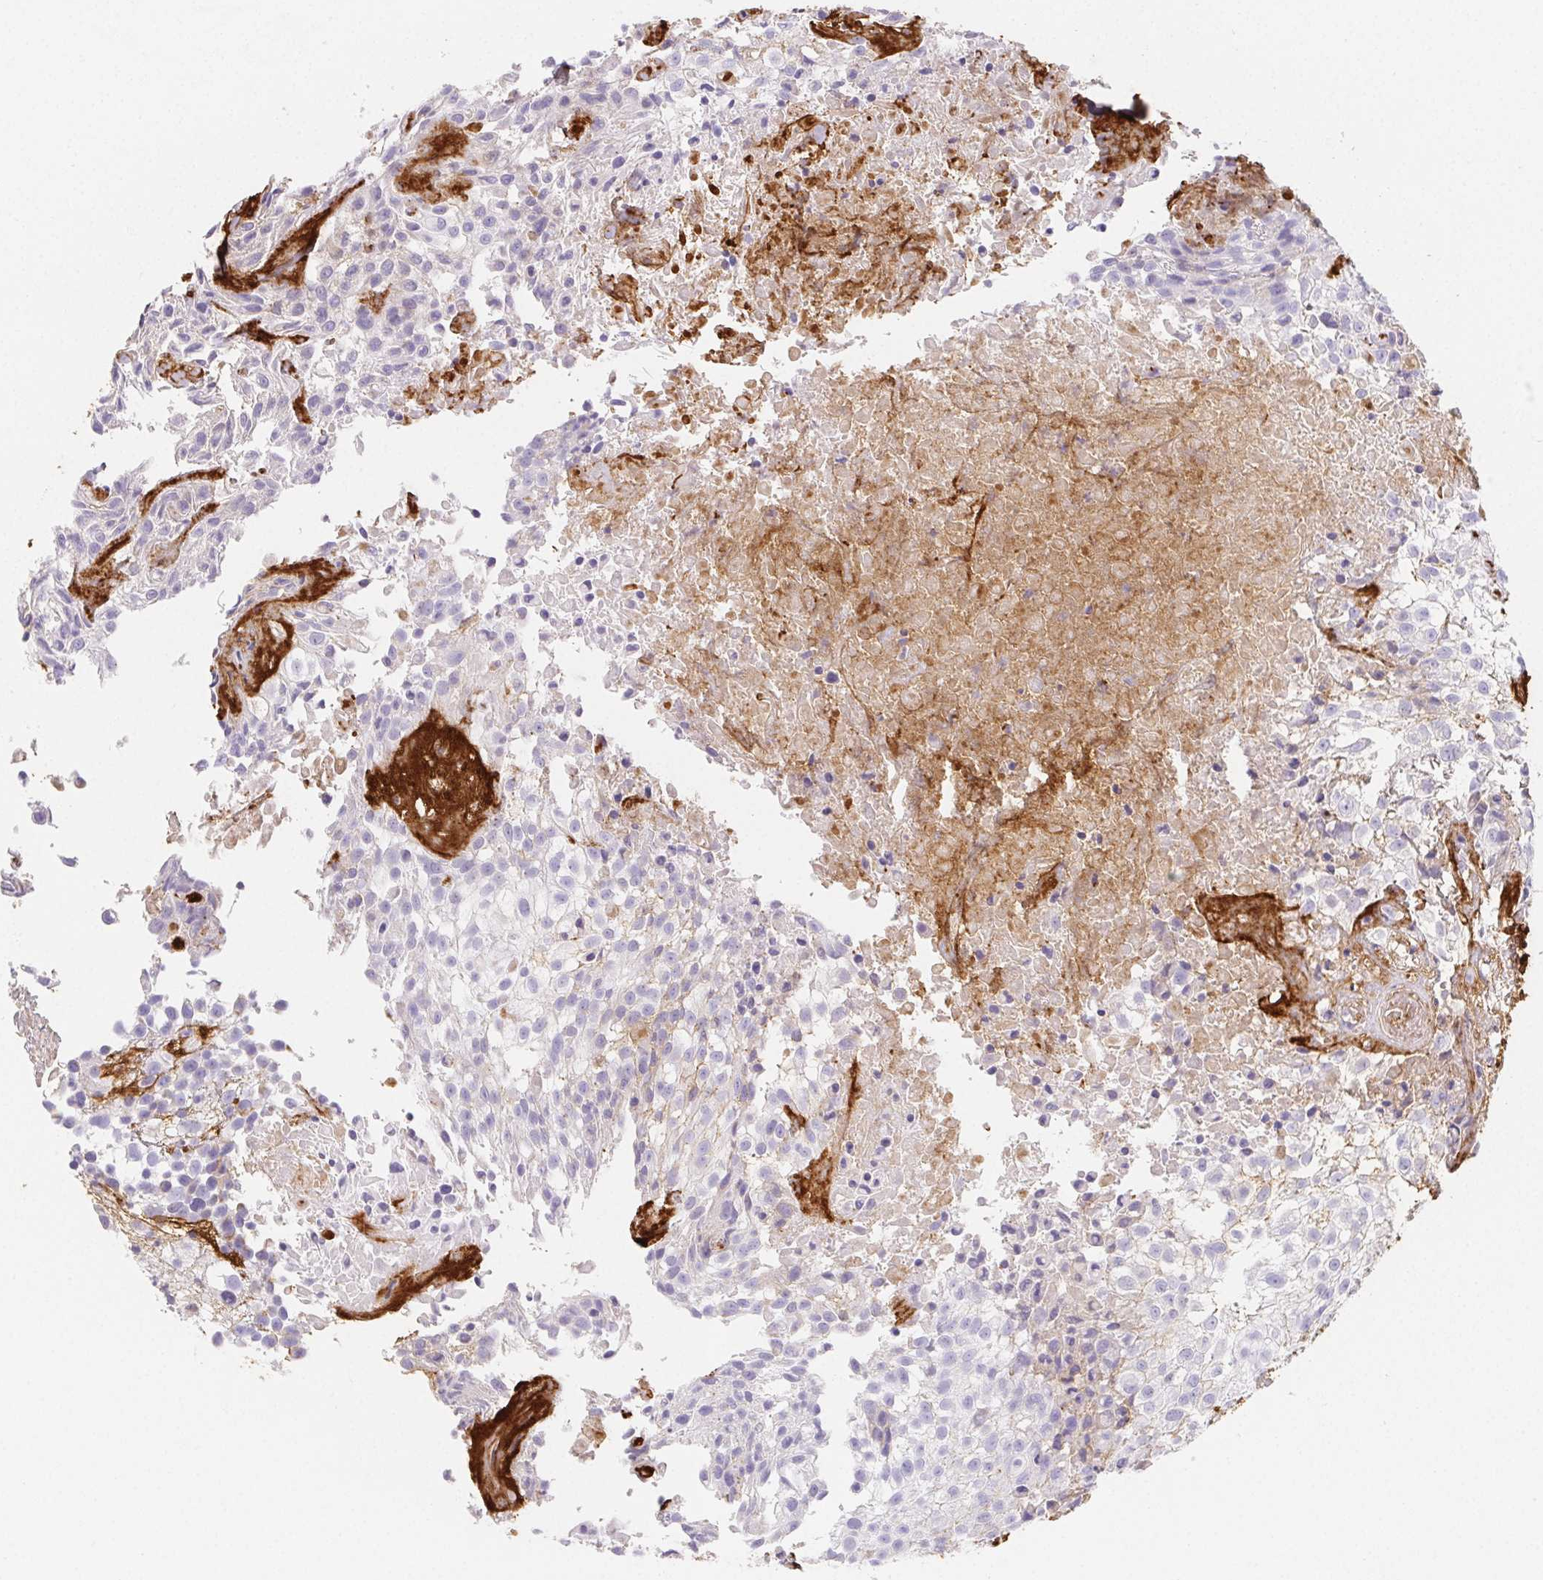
{"staining": {"intensity": "negative", "quantity": "none", "location": "none"}, "tissue": "urothelial cancer", "cell_type": "Tumor cells", "image_type": "cancer", "snomed": [{"axis": "morphology", "description": "Urothelial carcinoma, High grade"}, {"axis": "topography", "description": "Urinary bladder"}], "caption": "A photomicrograph of human high-grade urothelial carcinoma is negative for staining in tumor cells.", "gene": "ITIH2", "patient": {"sex": "male", "age": 56}}